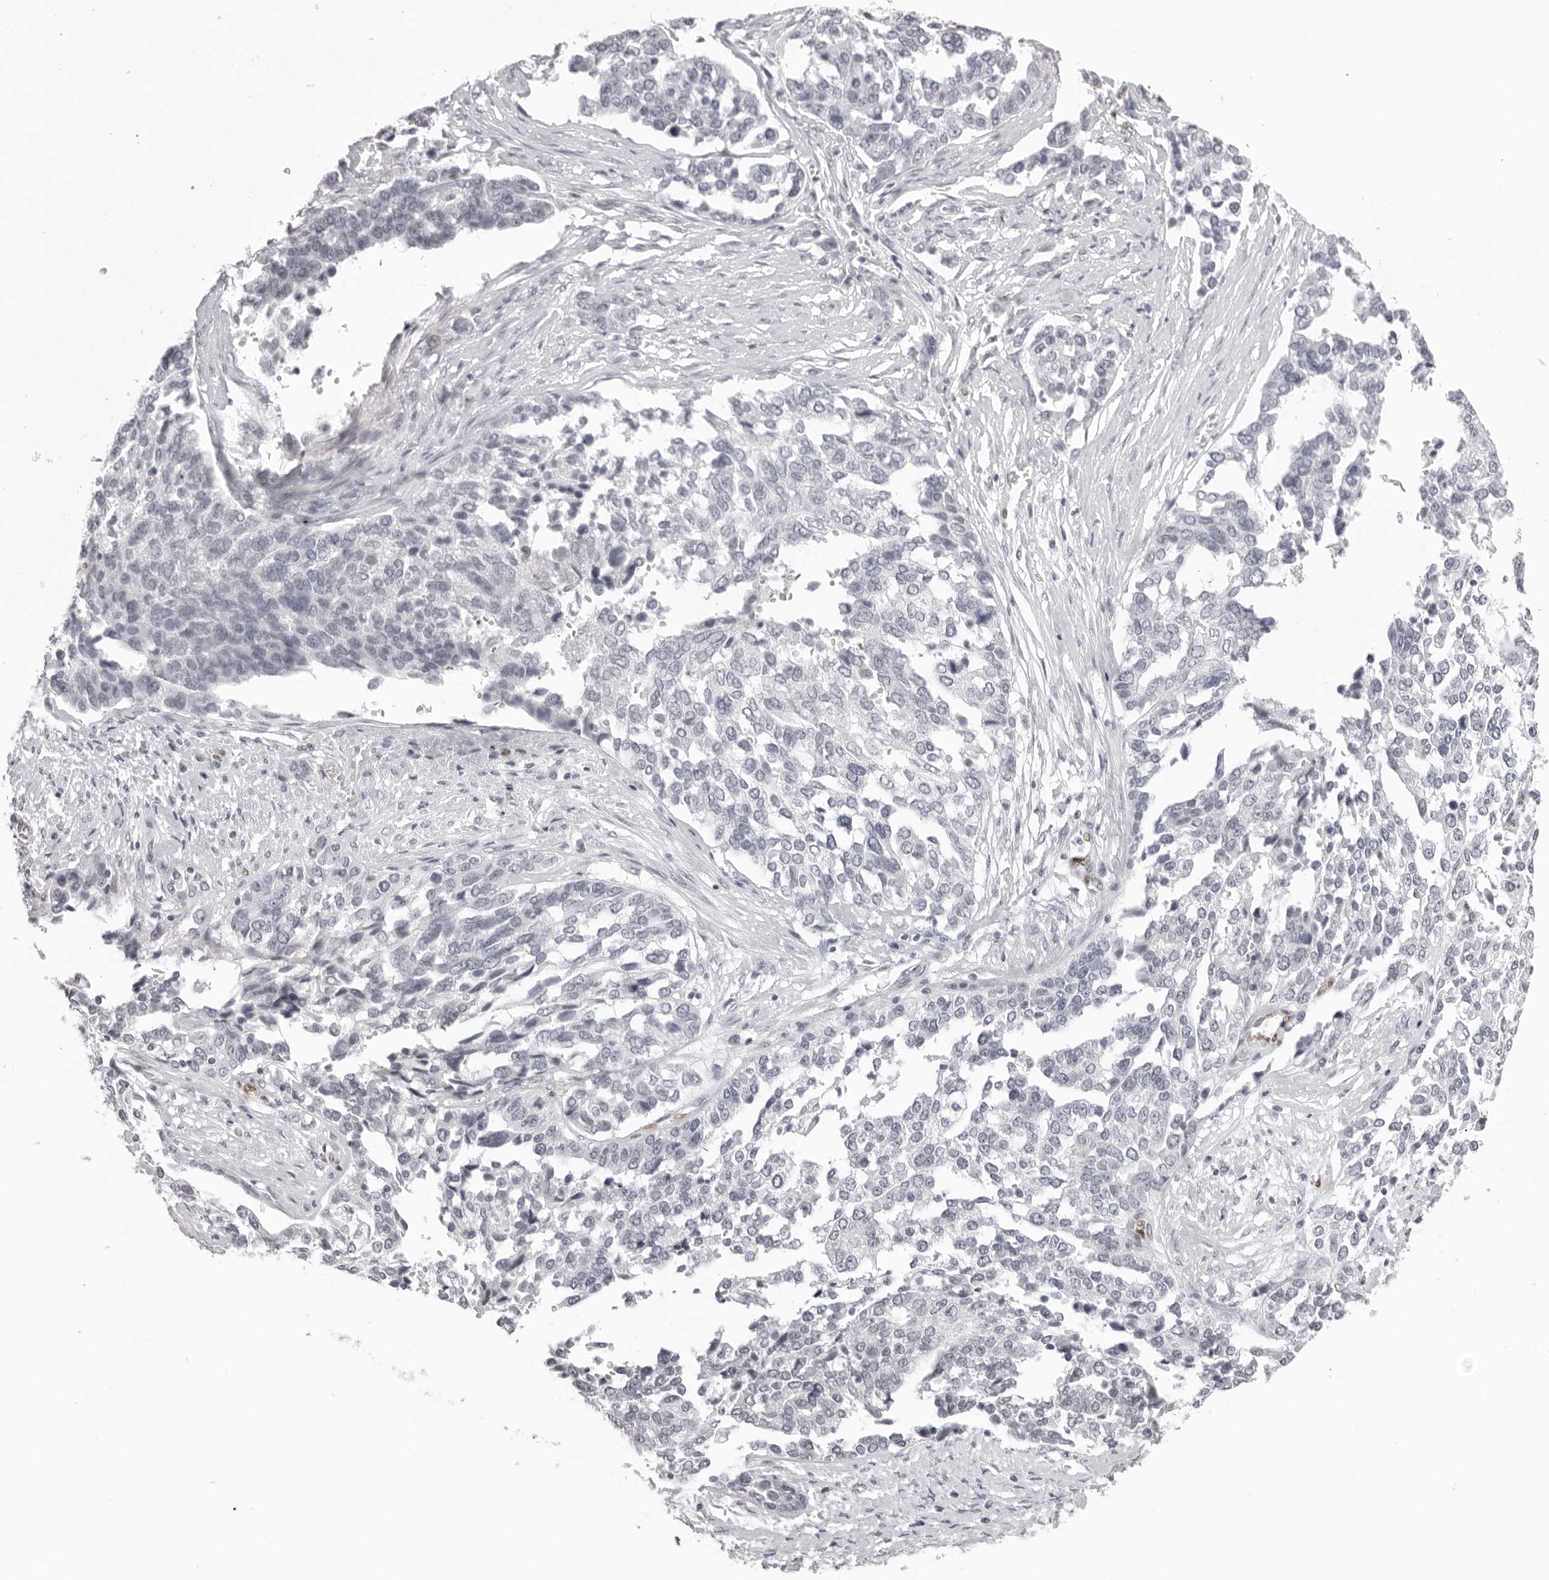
{"staining": {"intensity": "negative", "quantity": "none", "location": "none"}, "tissue": "ovarian cancer", "cell_type": "Tumor cells", "image_type": "cancer", "snomed": [{"axis": "morphology", "description": "Cystadenocarcinoma, serous, NOS"}, {"axis": "topography", "description": "Ovary"}], "caption": "Protein analysis of ovarian serous cystadenocarcinoma demonstrates no significant expression in tumor cells.", "gene": "MAFK", "patient": {"sex": "female", "age": 44}}